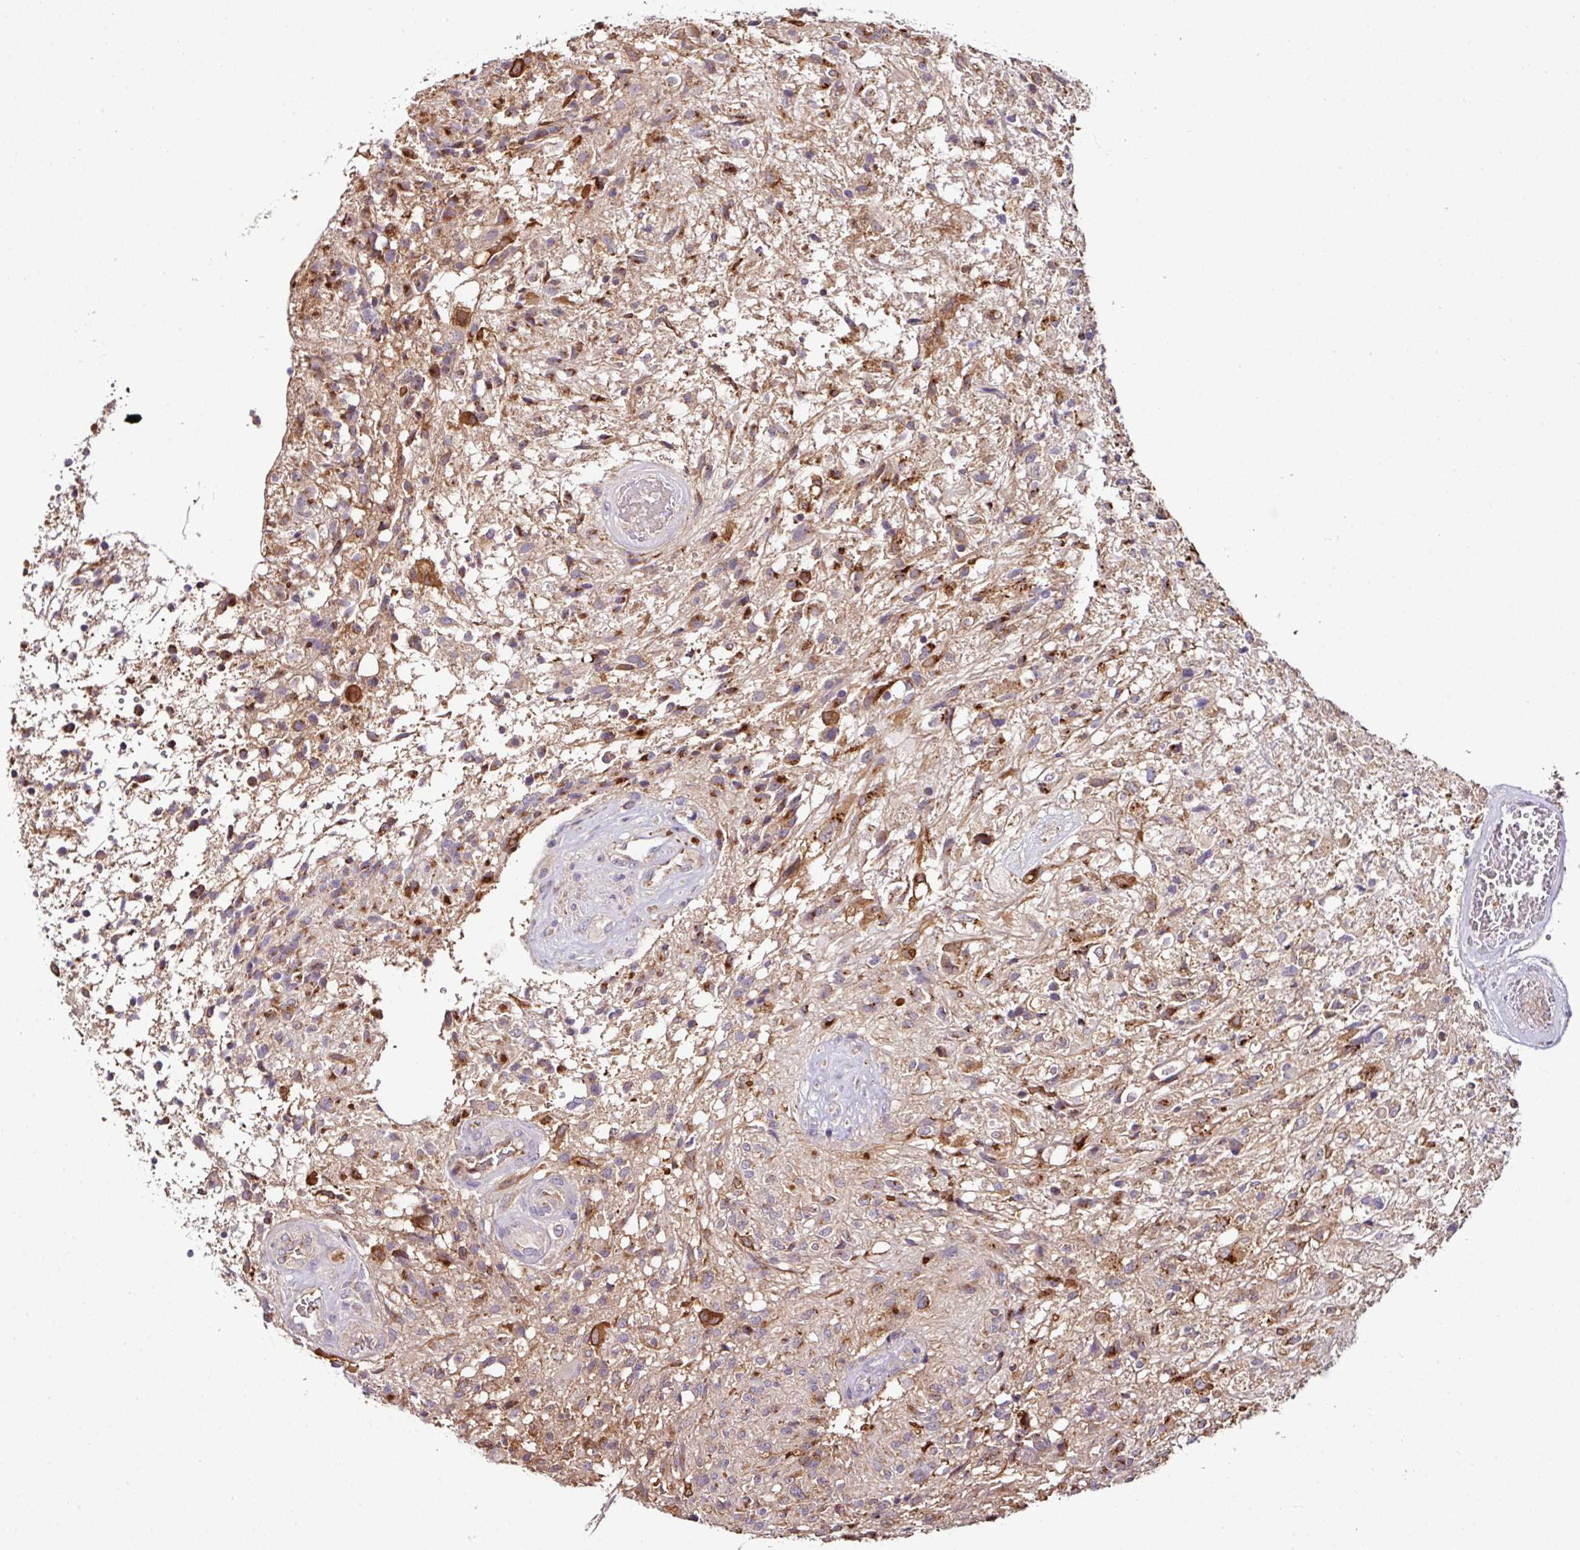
{"staining": {"intensity": "moderate", "quantity": "25%-75%", "location": "cytoplasmic/membranous"}, "tissue": "glioma", "cell_type": "Tumor cells", "image_type": "cancer", "snomed": [{"axis": "morphology", "description": "Glioma, malignant, High grade"}, {"axis": "topography", "description": "Brain"}], "caption": "IHC photomicrograph of neoplastic tissue: human glioma stained using immunohistochemistry displays medium levels of moderate protein expression localized specifically in the cytoplasmic/membranous of tumor cells, appearing as a cytoplasmic/membranous brown color.", "gene": "CPD", "patient": {"sex": "male", "age": 56}}